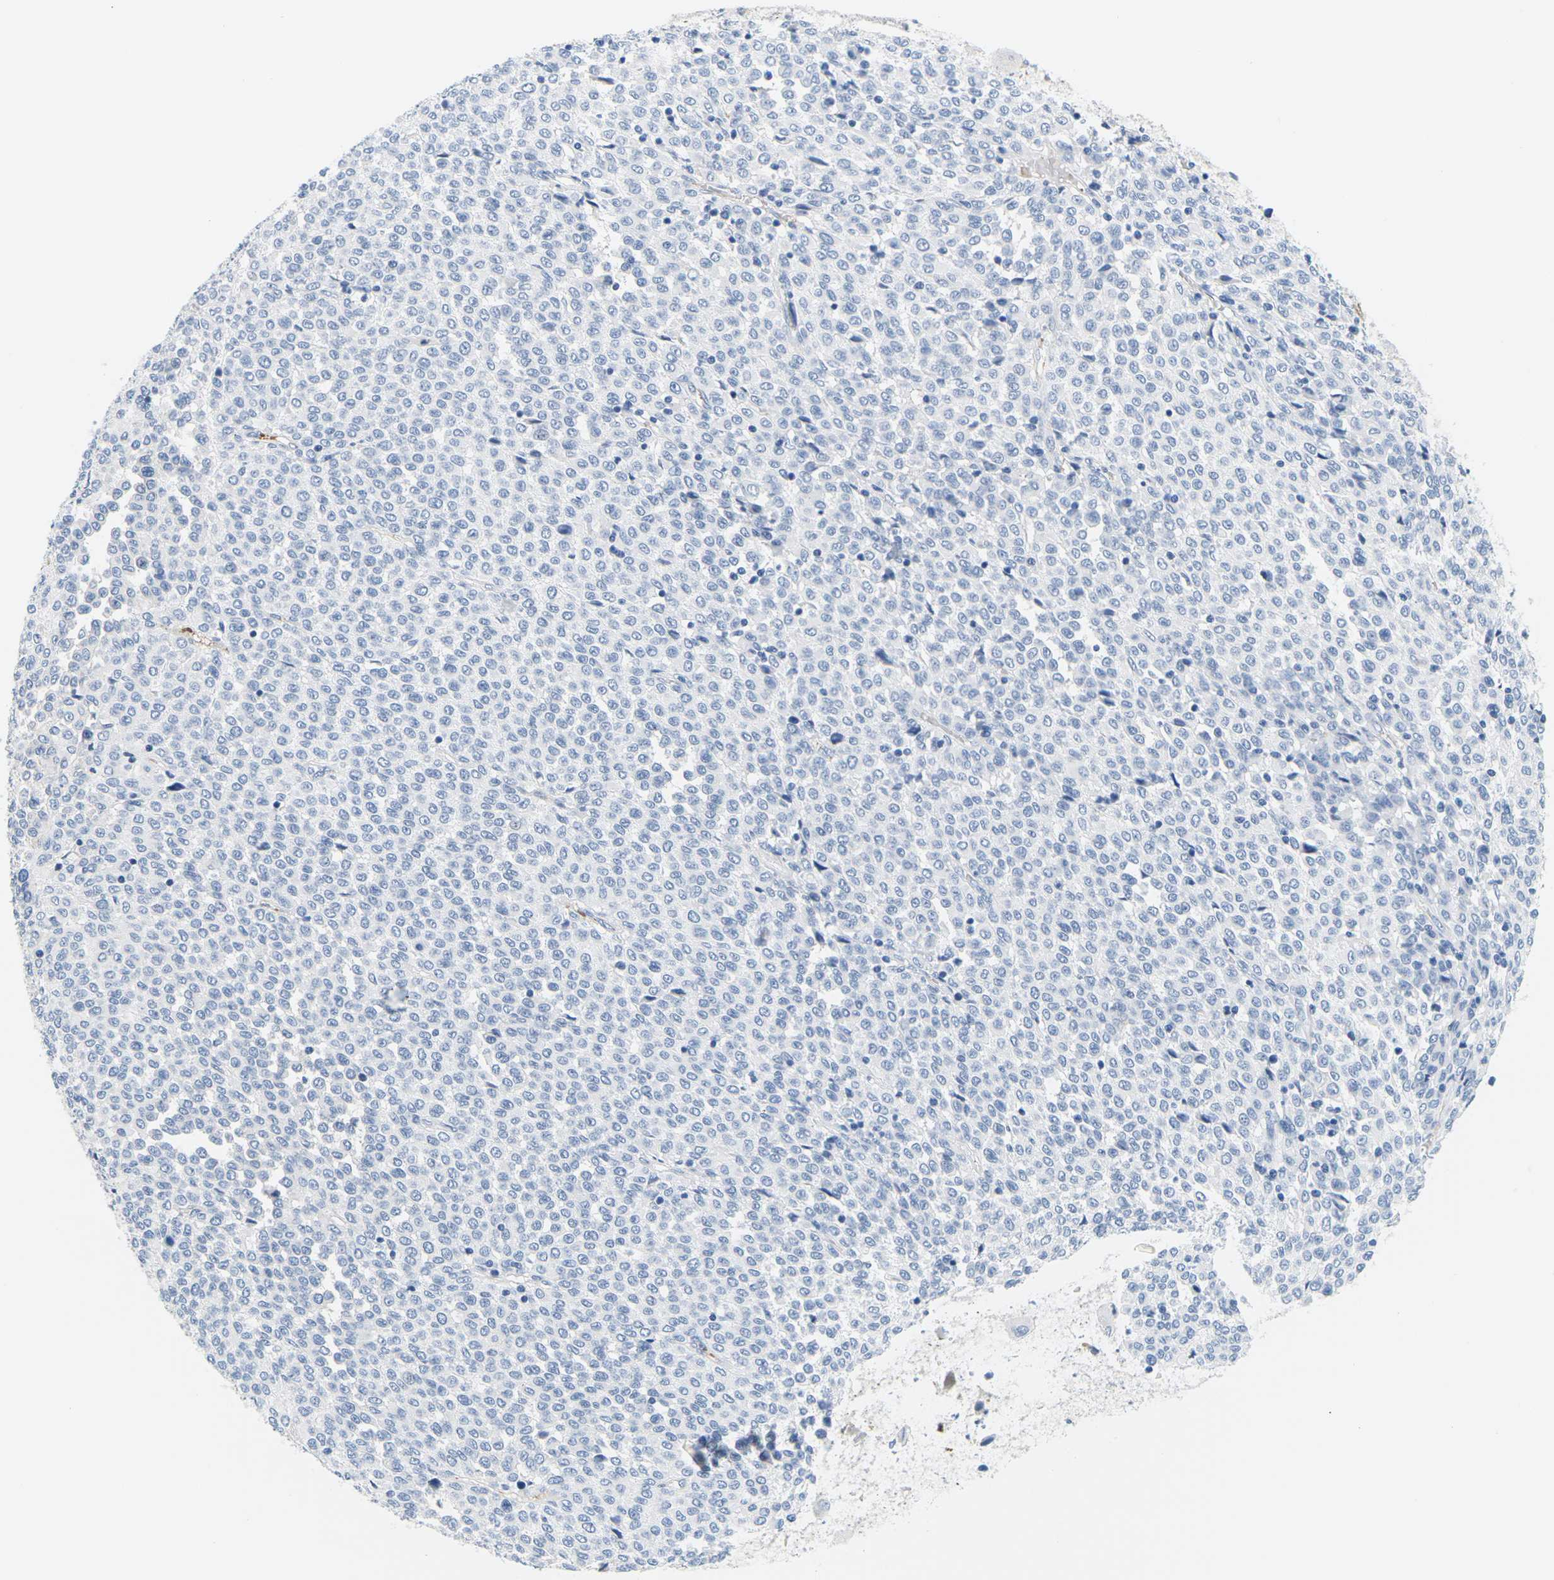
{"staining": {"intensity": "negative", "quantity": "none", "location": "none"}, "tissue": "melanoma", "cell_type": "Tumor cells", "image_type": "cancer", "snomed": [{"axis": "morphology", "description": "Malignant melanoma, Metastatic site"}, {"axis": "topography", "description": "Pancreas"}], "caption": "DAB immunohistochemical staining of human malignant melanoma (metastatic site) displays no significant positivity in tumor cells.", "gene": "APOB", "patient": {"sex": "female", "age": 30}}